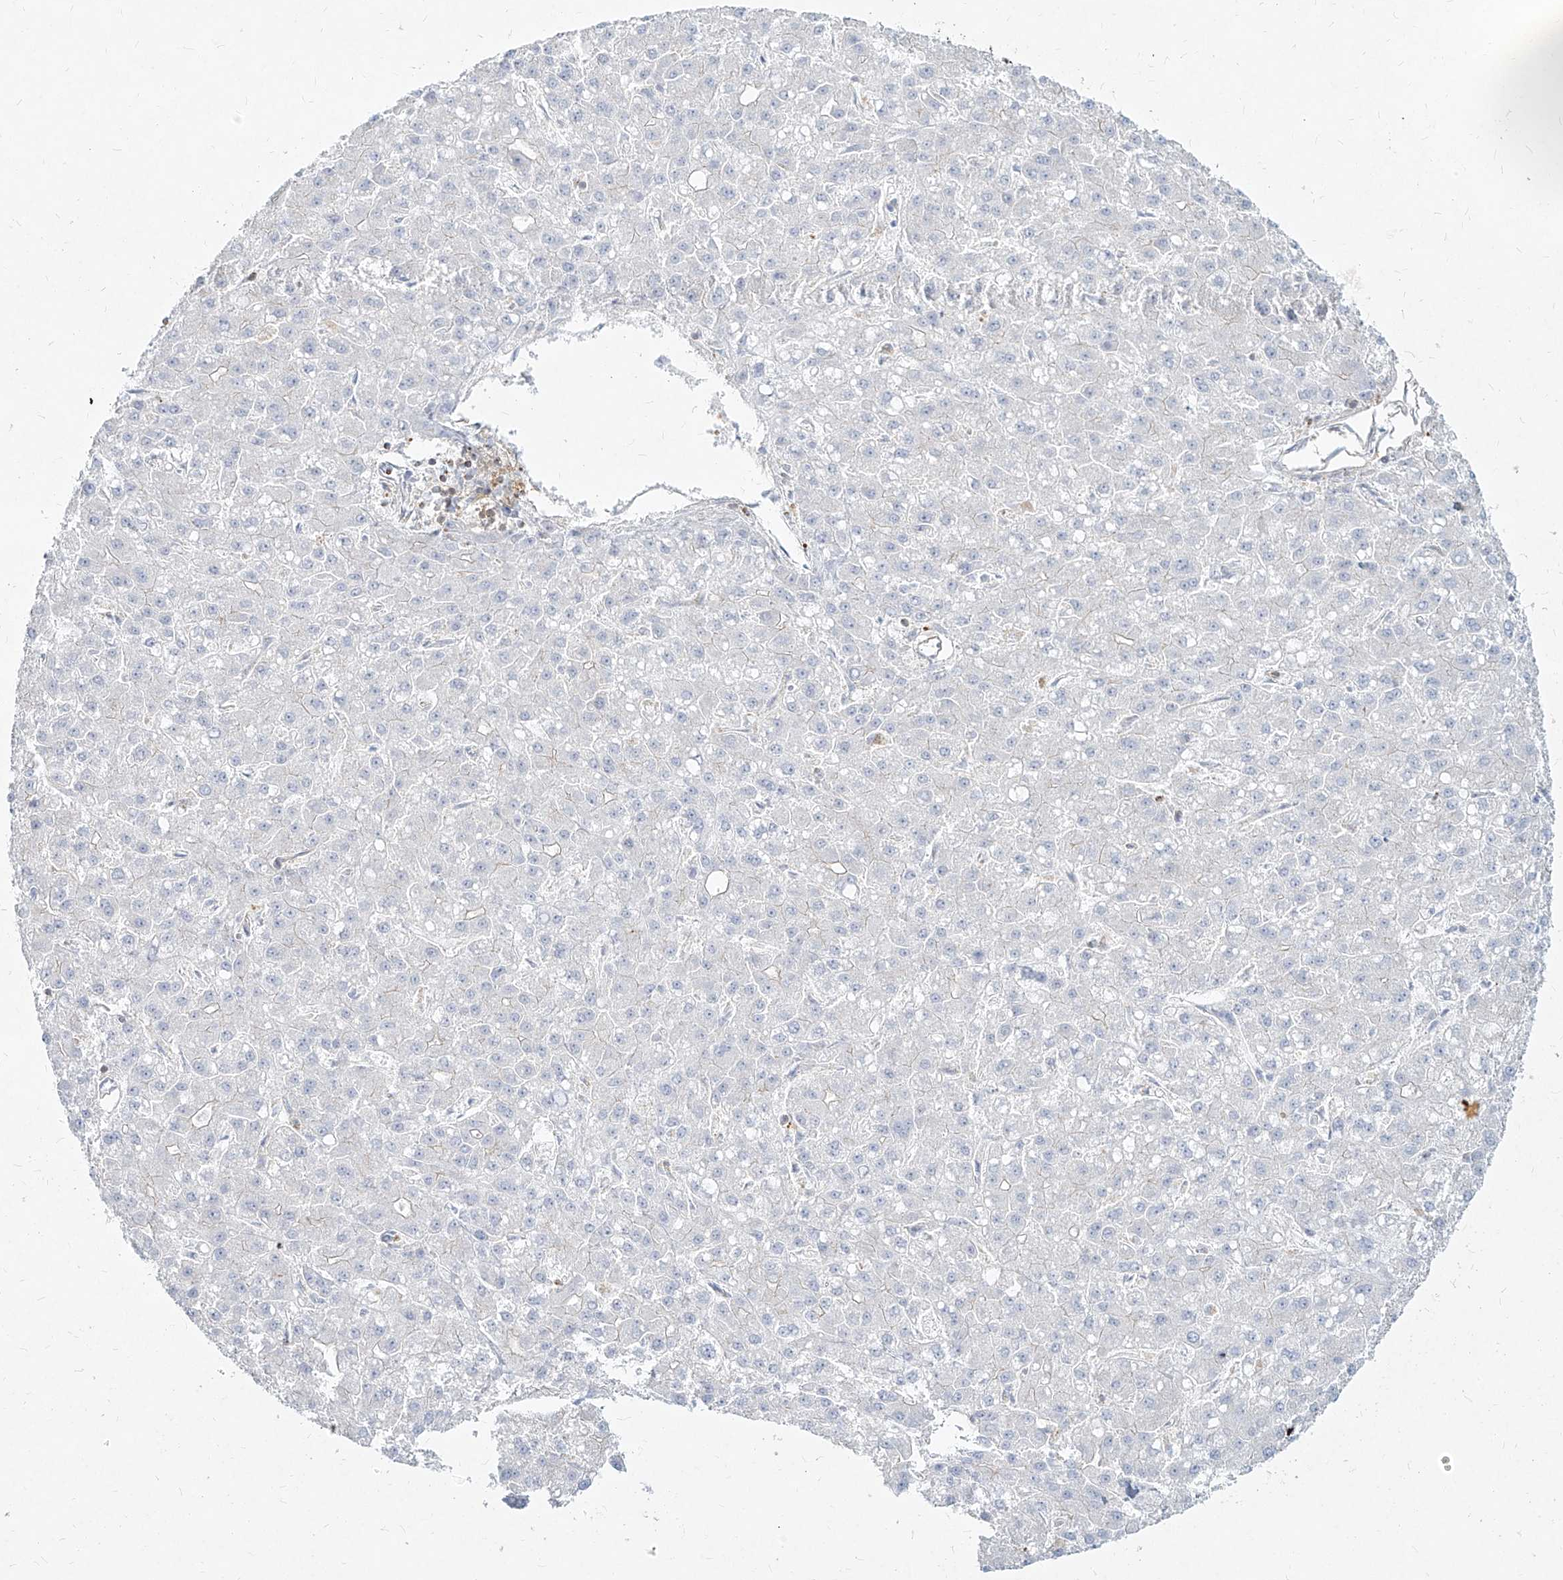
{"staining": {"intensity": "negative", "quantity": "none", "location": "none"}, "tissue": "liver cancer", "cell_type": "Tumor cells", "image_type": "cancer", "snomed": [{"axis": "morphology", "description": "Carcinoma, Hepatocellular, NOS"}, {"axis": "topography", "description": "Liver"}], "caption": "Tumor cells are negative for brown protein staining in hepatocellular carcinoma (liver). (Brightfield microscopy of DAB immunohistochemistry (IHC) at high magnification).", "gene": "SLC2A12", "patient": {"sex": "male", "age": 67}}